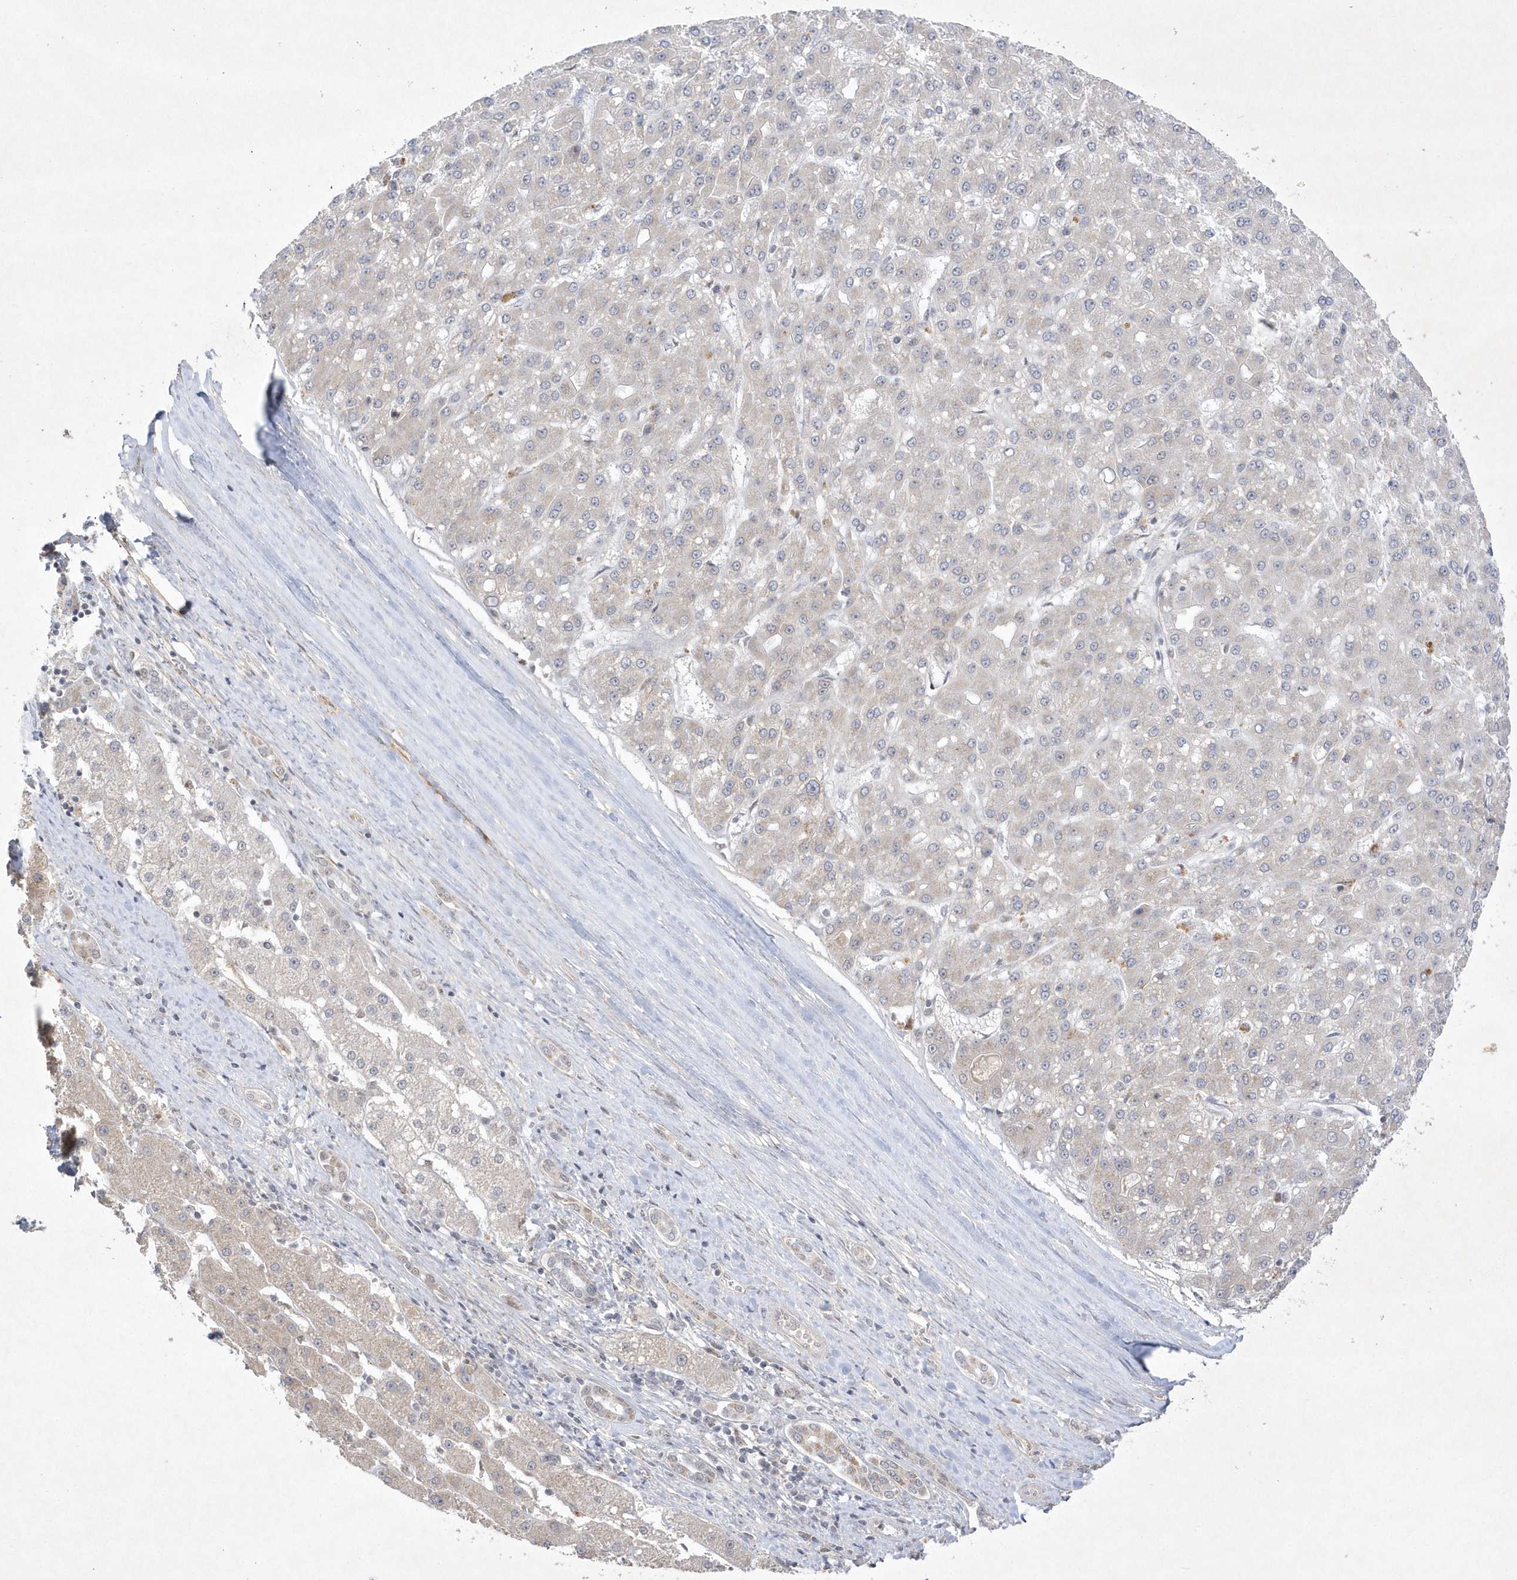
{"staining": {"intensity": "negative", "quantity": "none", "location": "none"}, "tissue": "liver cancer", "cell_type": "Tumor cells", "image_type": "cancer", "snomed": [{"axis": "morphology", "description": "Carcinoma, Hepatocellular, NOS"}, {"axis": "topography", "description": "Liver"}], "caption": "An immunohistochemistry histopathology image of liver hepatocellular carcinoma is shown. There is no staining in tumor cells of liver hepatocellular carcinoma.", "gene": "CPSF3", "patient": {"sex": "male", "age": 67}}